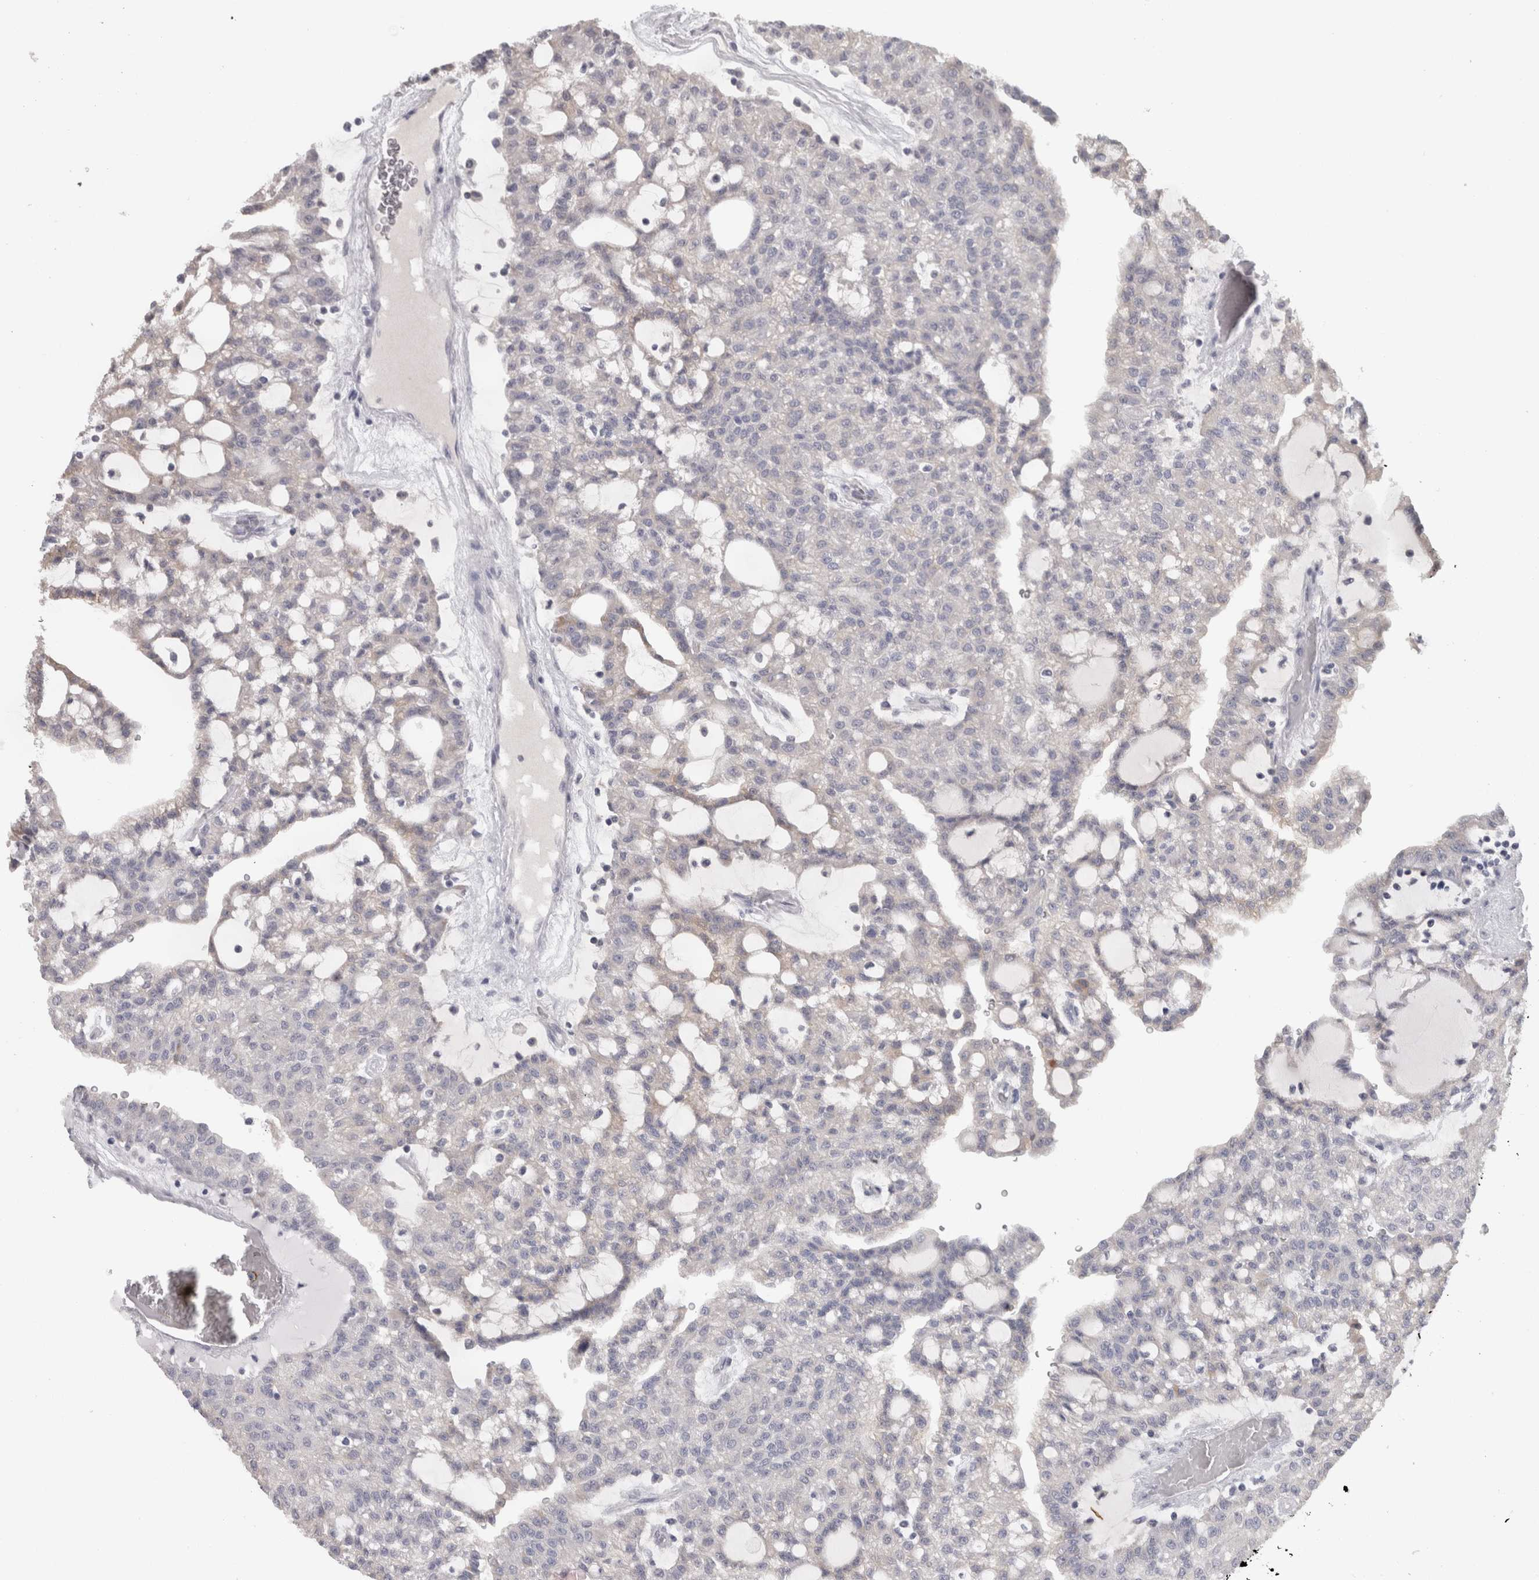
{"staining": {"intensity": "negative", "quantity": "none", "location": "none"}, "tissue": "renal cancer", "cell_type": "Tumor cells", "image_type": "cancer", "snomed": [{"axis": "morphology", "description": "Adenocarcinoma, NOS"}, {"axis": "topography", "description": "Kidney"}], "caption": "This photomicrograph is of renal cancer (adenocarcinoma) stained with IHC to label a protein in brown with the nuclei are counter-stained blue. There is no positivity in tumor cells.", "gene": "TCAP", "patient": {"sex": "male", "age": 63}}